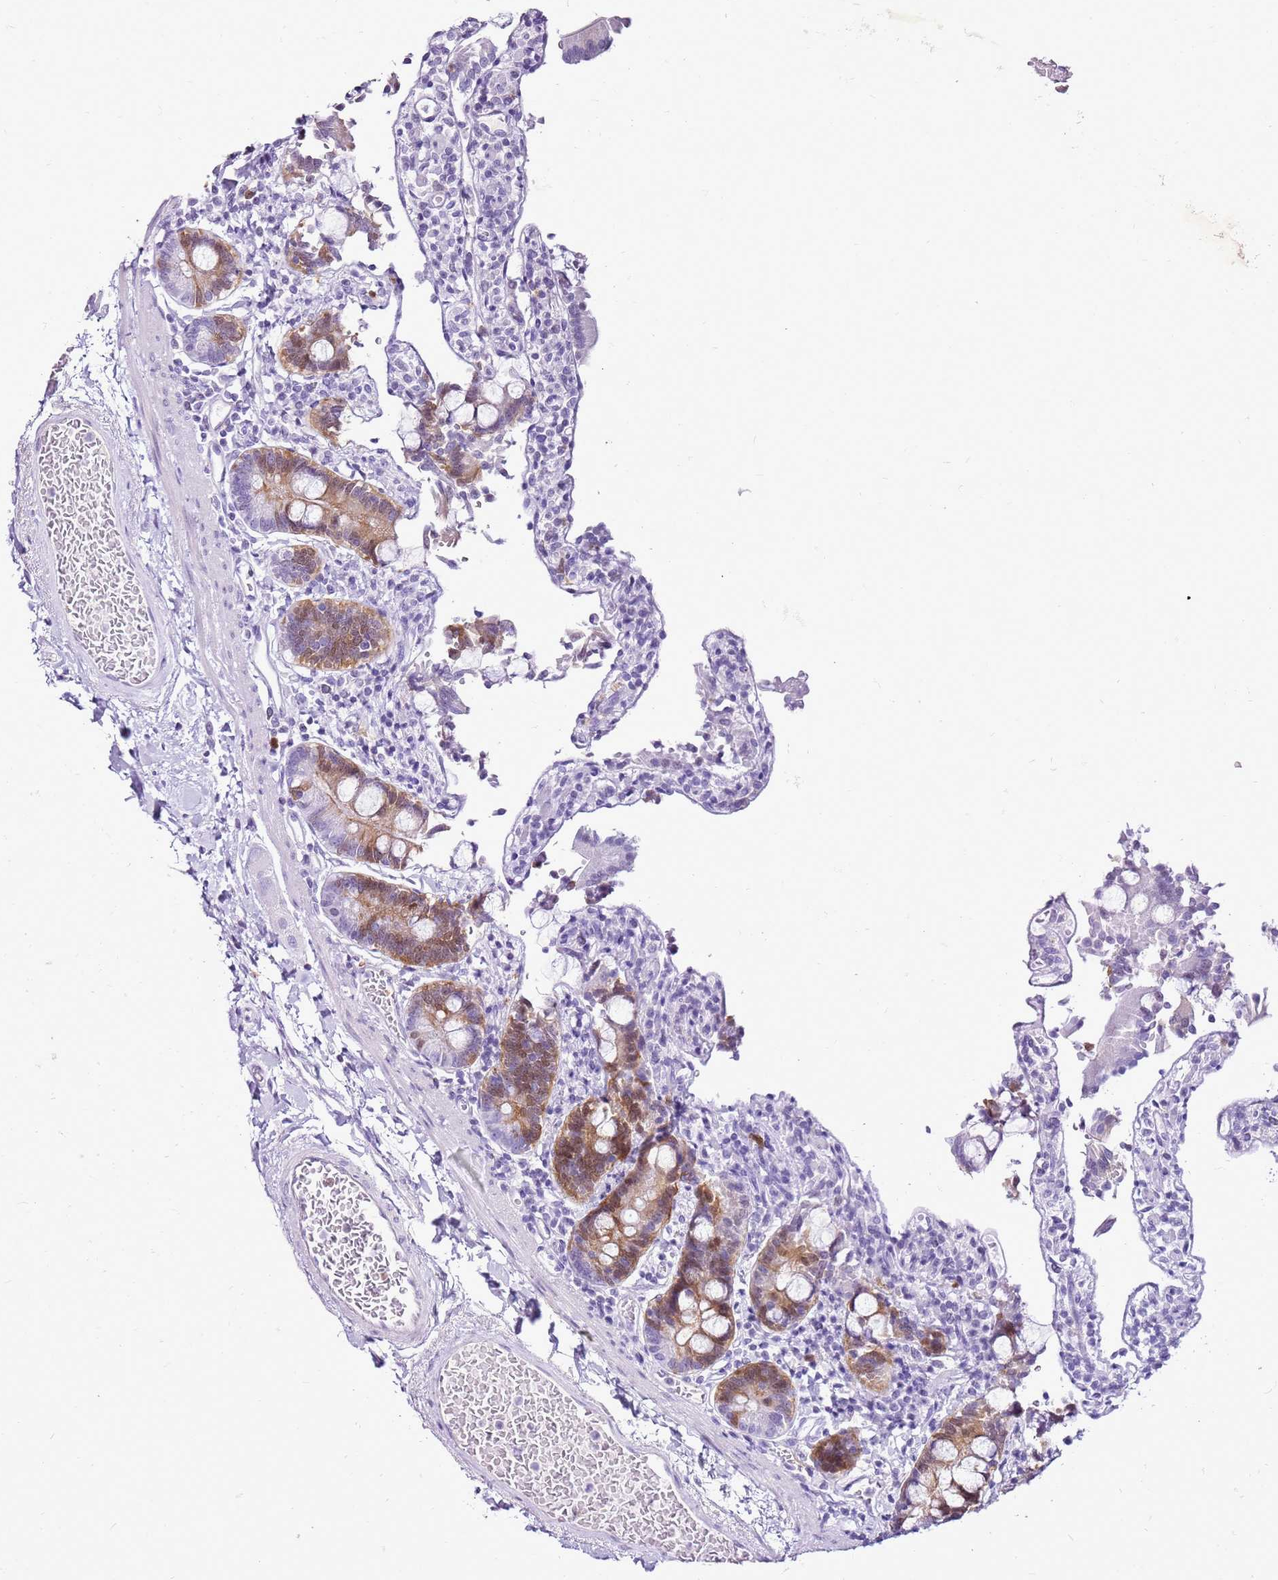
{"staining": {"intensity": "moderate", "quantity": "<25%", "location": "cytoplasmic/membranous"}, "tissue": "duodenum", "cell_type": "Glandular cells", "image_type": "normal", "snomed": [{"axis": "morphology", "description": "Normal tissue, NOS"}, {"axis": "topography", "description": "Duodenum"}], "caption": "Duodenum was stained to show a protein in brown. There is low levels of moderate cytoplasmic/membranous expression in approximately <25% of glandular cells. (DAB (3,3'-diaminobenzidine) IHC, brown staining for protein, blue staining for nuclei).", "gene": "SPC25", "patient": {"sex": "male", "age": 55}}